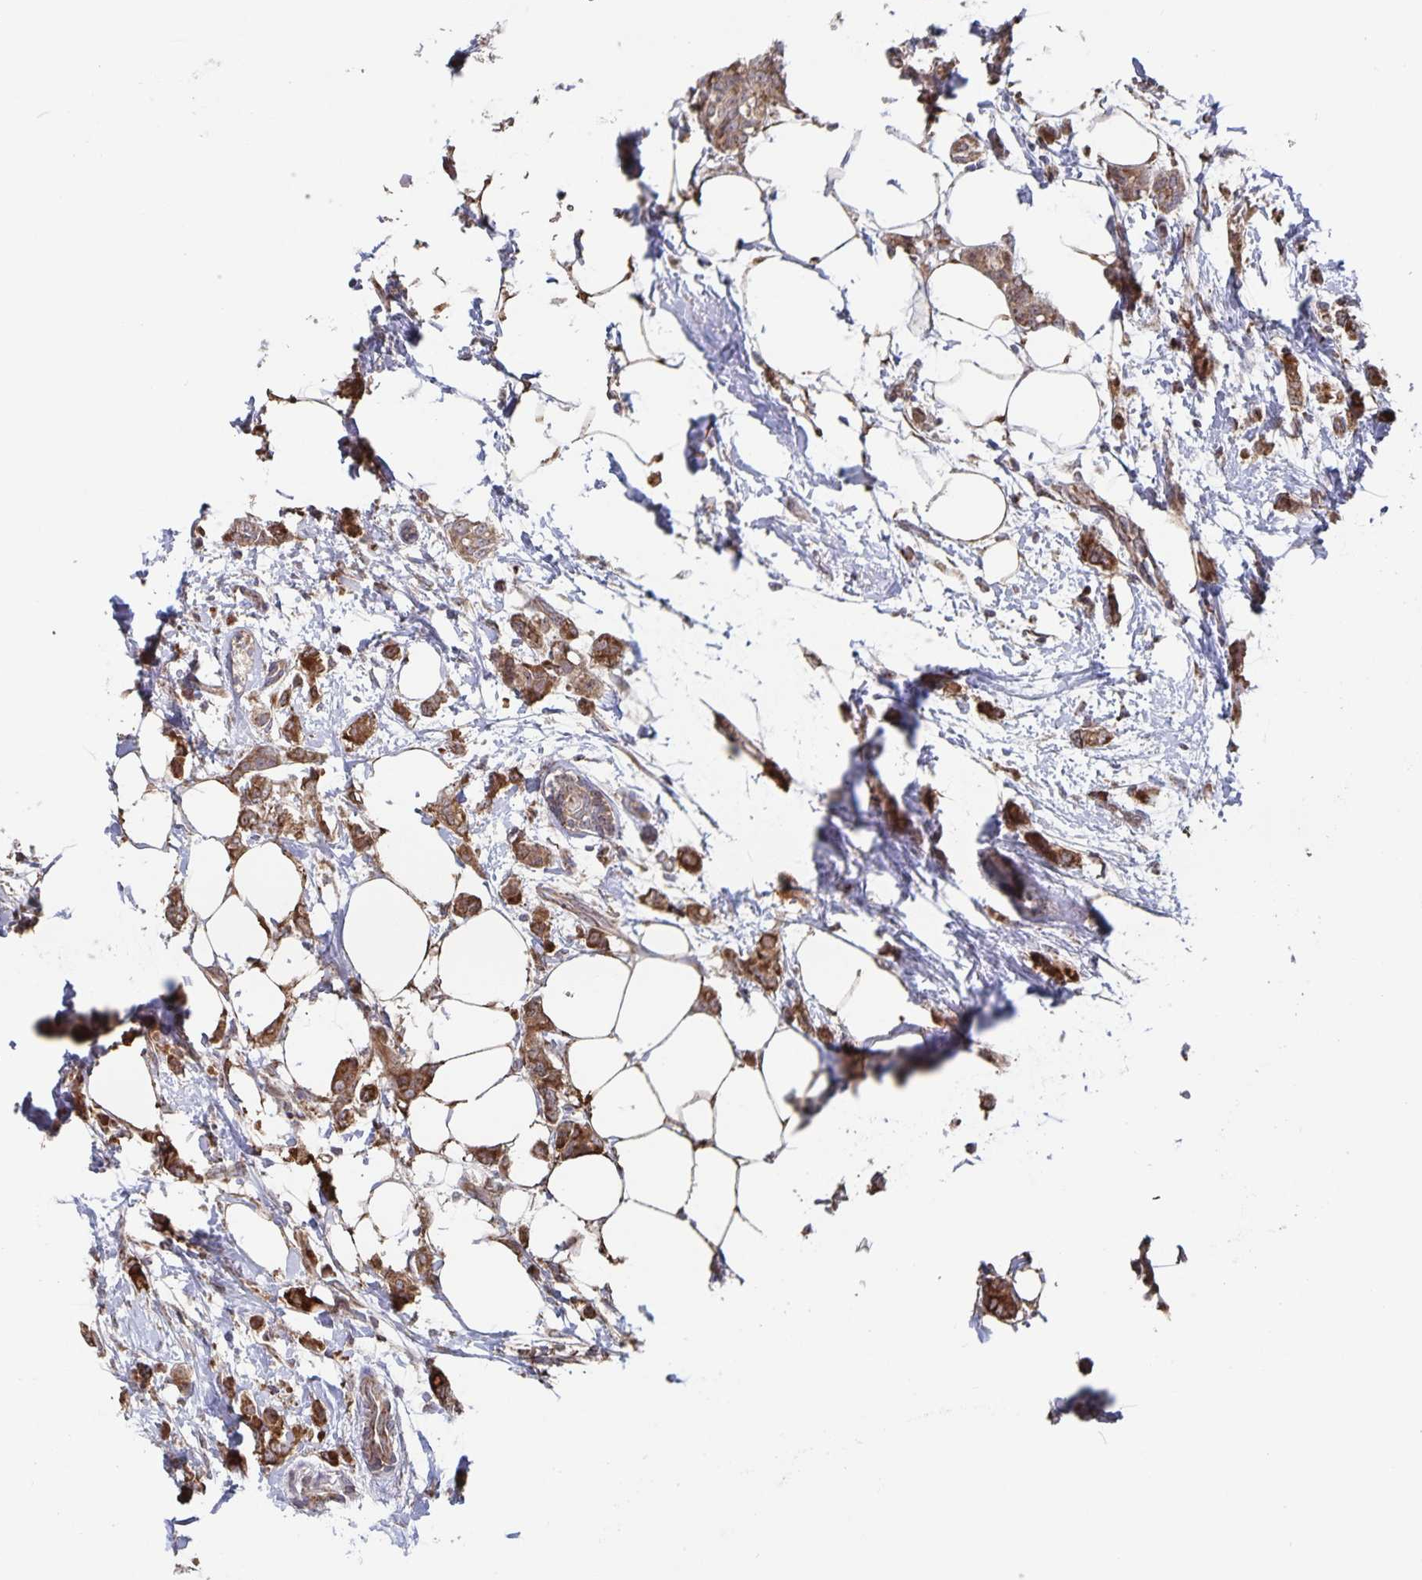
{"staining": {"intensity": "moderate", "quantity": ">75%", "location": "cytoplasmic/membranous"}, "tissue": "breast cancer", "cell_type": "Tumor cells", "image_type": "cancer", "snomed": [{"axis": "morphology", "description": "Duct carcinoma"}, {"axis": "topography", "description": "Breast"}], "caption": "A brown stain shows moderate cytoplasmic/membranous positivity of a protein in breast cancer tumor cells.", "gene": "ACACA", "patient": {"sex": "female", "age": 40}}